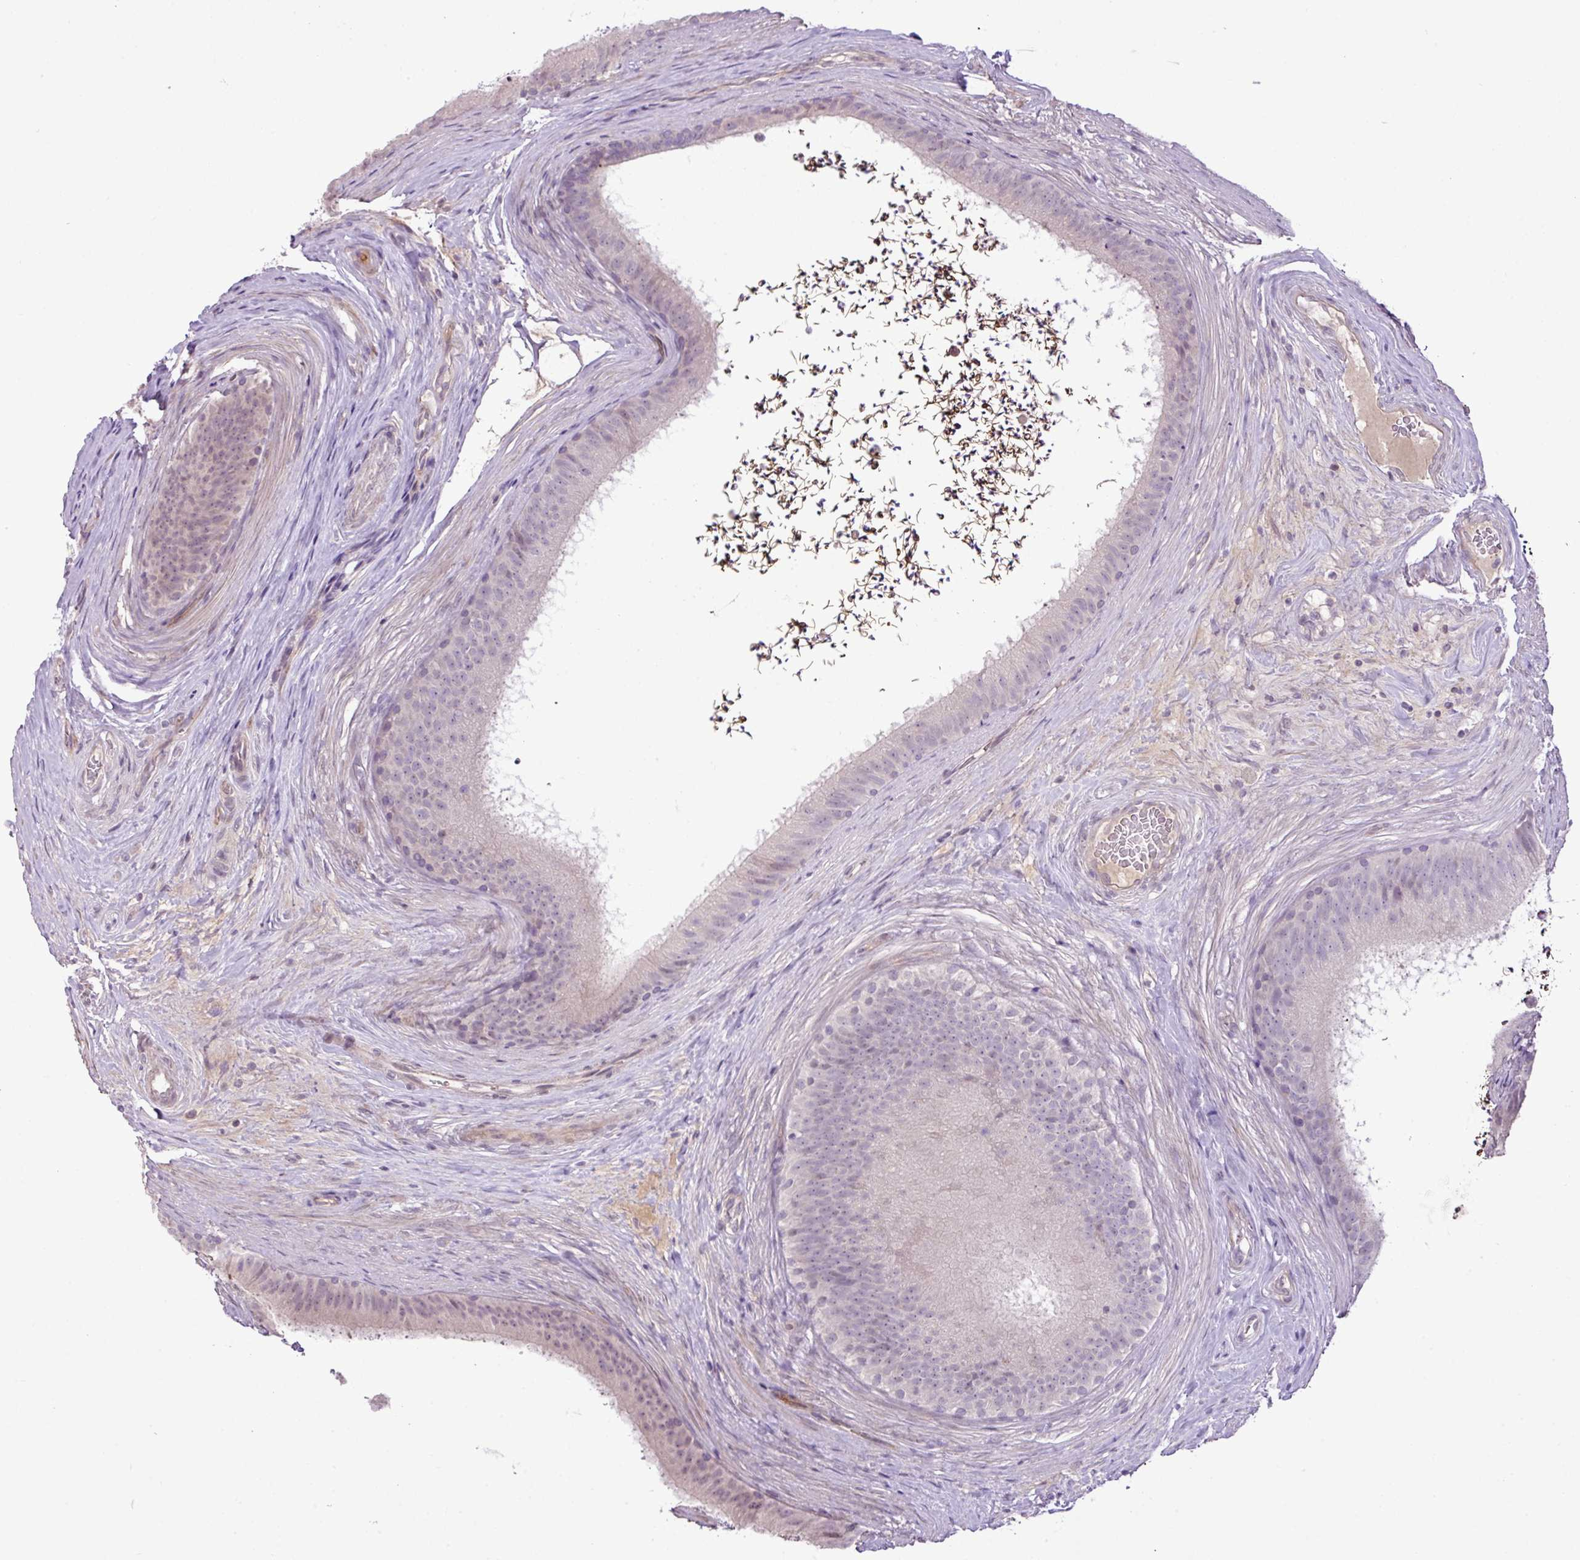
{"staining": {"intensity": "negative", "quantity": "none", "location": "none"}, "tissue": "epididymis", "cell_type": "Glandular cells", "image_type": "normal", "snomed": [{"axis": "morphology", "description": "Normal tissue, NOS"}, {"axis": "topography", "description": "Testis"}, {"axis": "topography", "description": "Epididymis"}], "caption": "Glandular cells show no significant protein expression in benign epididymis.", "gene": "DNAJB13", "patient": {"sex": "male", "age": 41}}